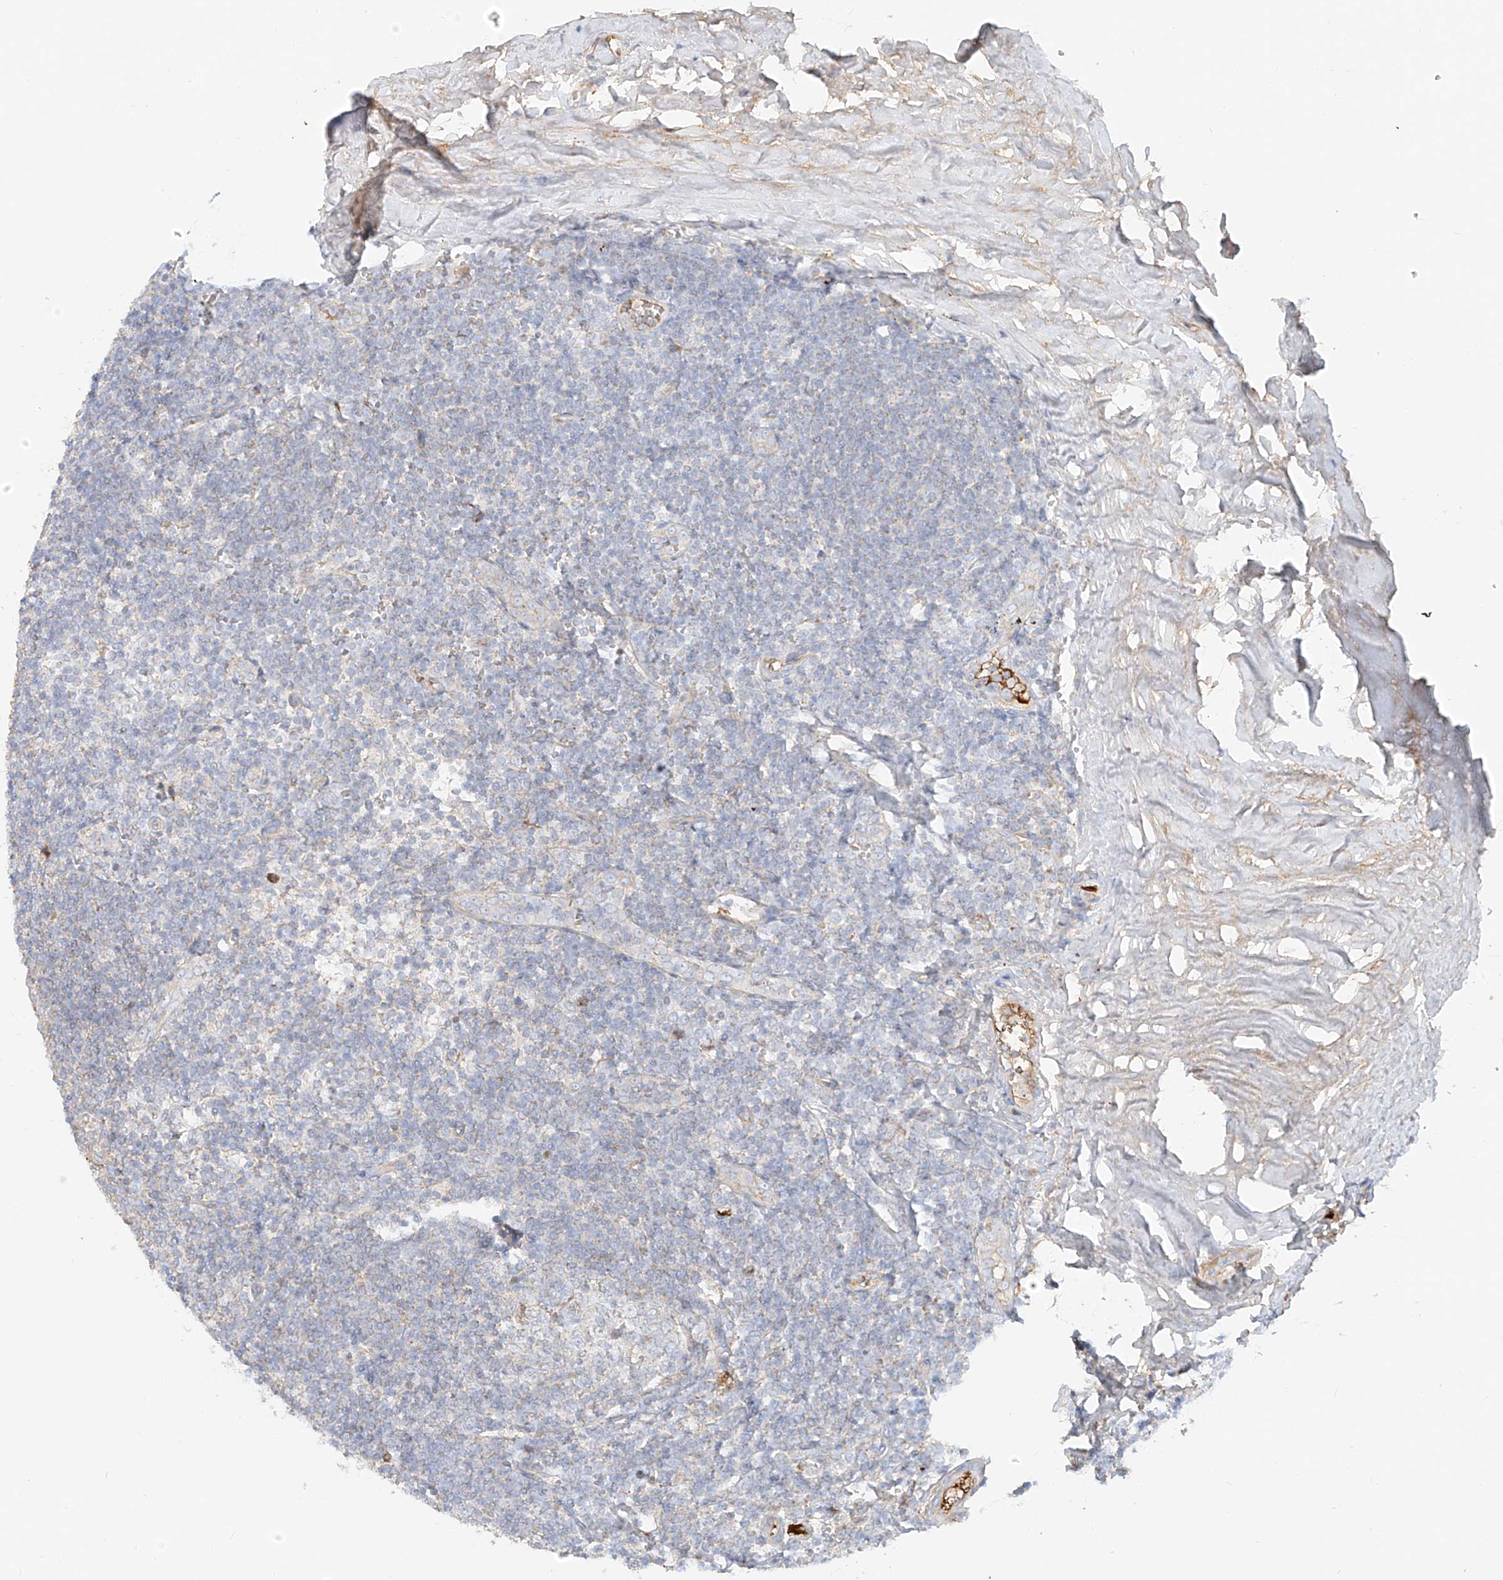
{"staining": {"intensity": "negative", "quantity": "none", "location": "none"}, "tissue": "tonsil", "cell_type": "Germinal center cells", "image_type": "normal", "snomed": [{"axis": "morphology", "description": "Normal tissue, NOS"}, {"axis": "topography", "description": "Tonsil"}], "caption": "IHC photomicrograph of normal tonsil stained for a protein (brown), which shows no expression in germinal center cells.", "gene": "OCSTAMP", "patient": {"sex": "male", "age": 27}}